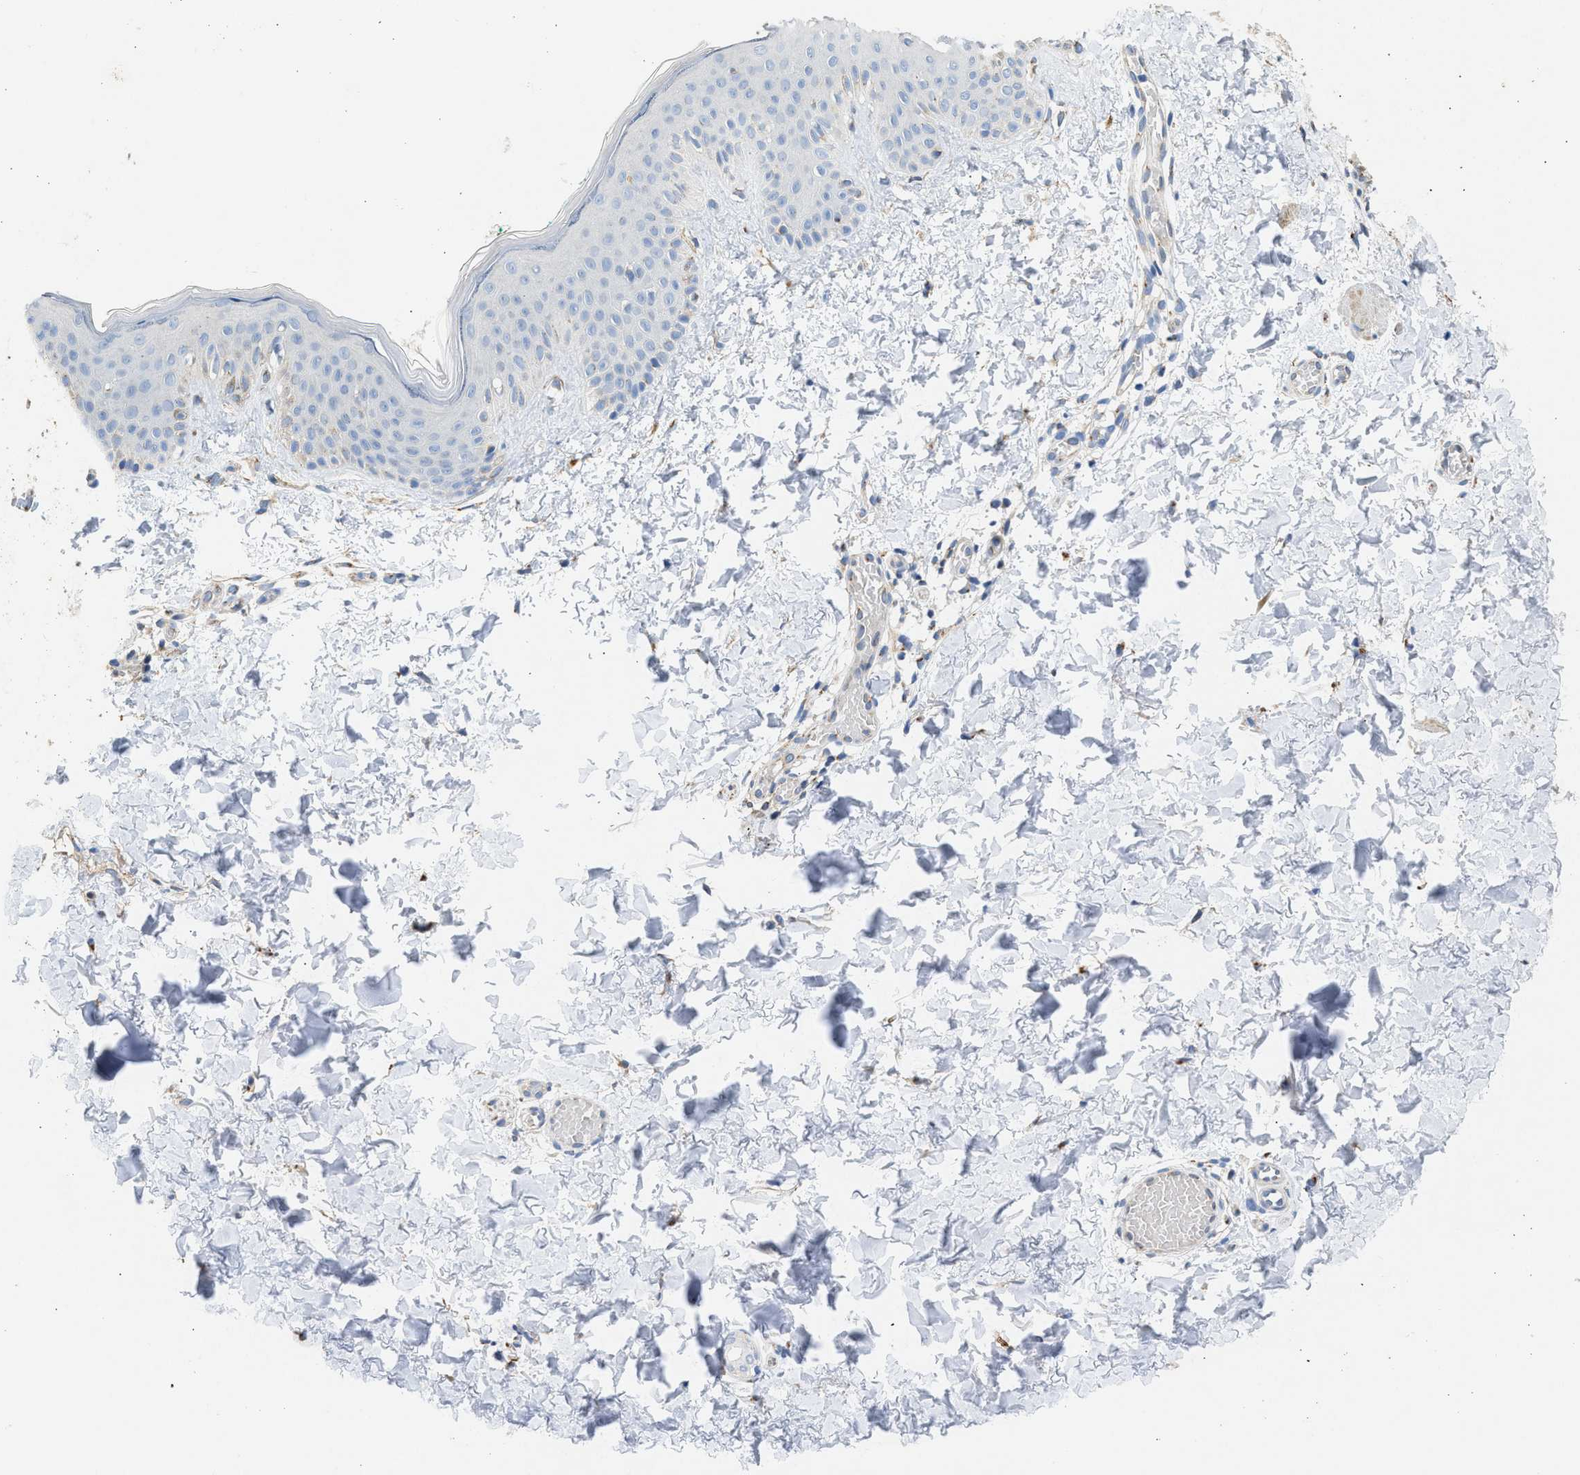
{"staining": {"intensity": "weak", "quantity": ">75%", "location": "cytoplasmic/membranous"}, "tissue": "skin", "cell_type": "Fibroblasts", "image_type": "normal", "snomed": [{"axis": "morphology", "description": "Normal tissue, NOS"}, {"axis": "topography", "description": "Skin"}], "caption": "IHC image of benign skin stained for a protein (brown), which shows low levels of weak cytoplasmic/membranous staining in approximately >75% of fibroblasts.", "gene": "IPO8", "patient": {"sex": "male", "age": 30}}